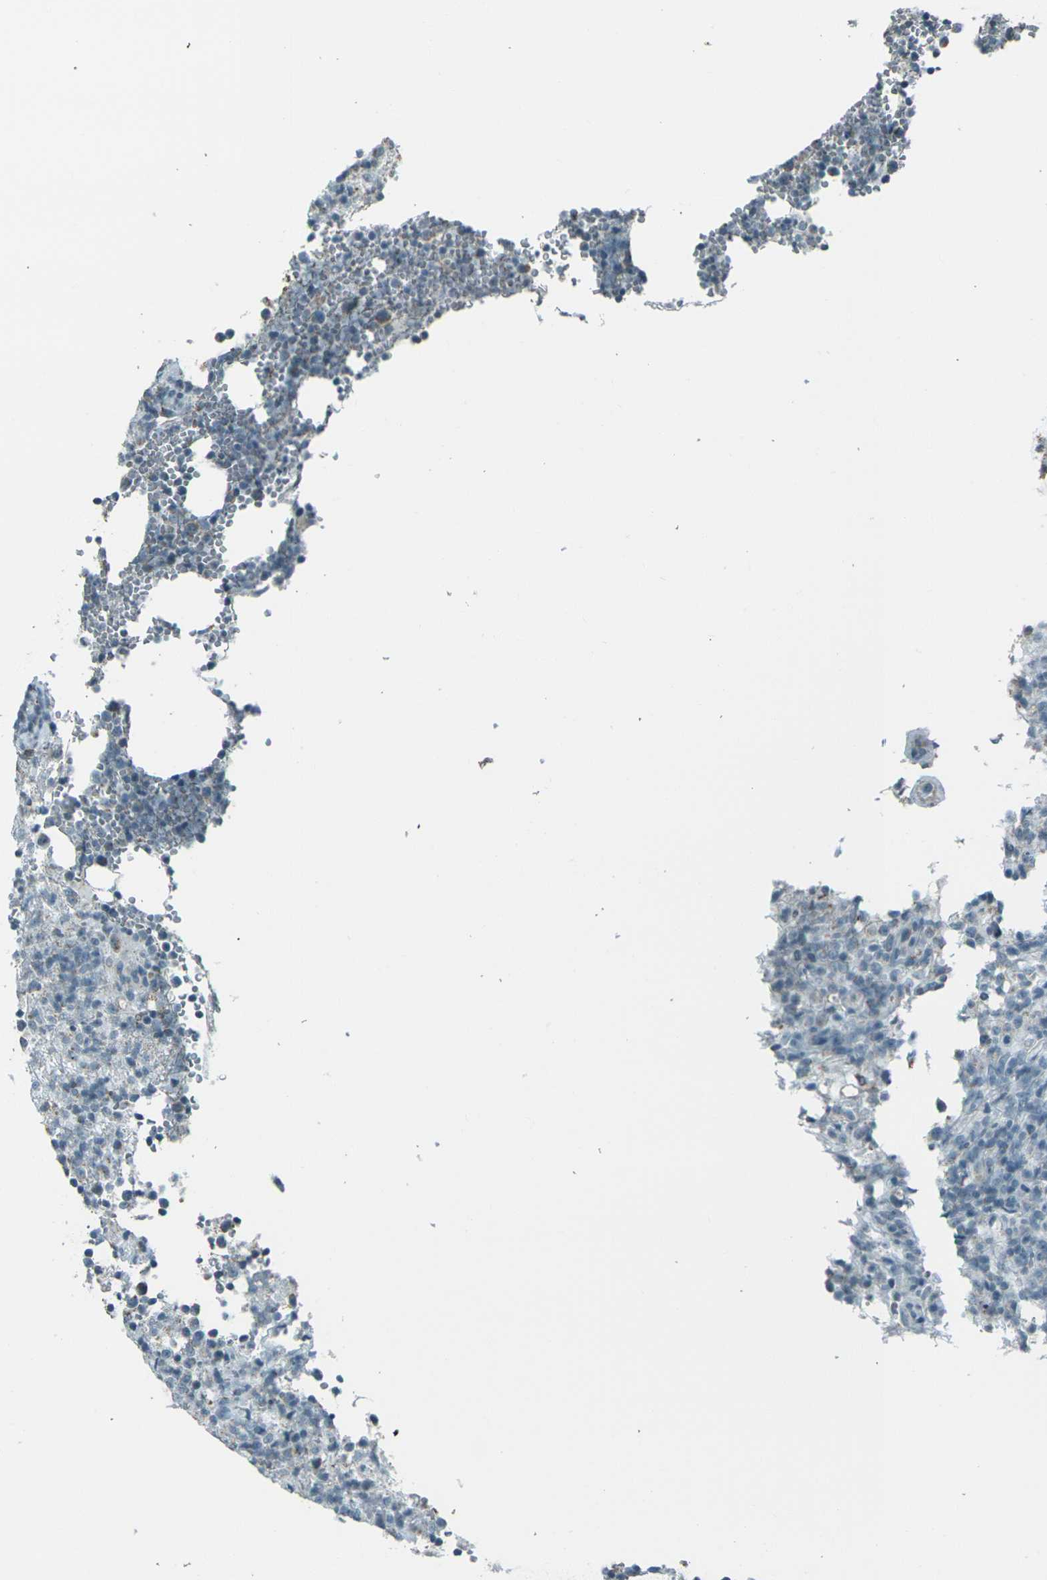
{"staining": {"intensity": "negative", "quantity": "none", "location": "none"}, "tissue": "lymphoma", "cell_type": "Tumor cells", "image_type": "cancer", "snomed": [{"axis": "morphology", "description": "Malignant lymphoma, non-Hodgkin's type, High grade"}, {"axis": "topography", "description": "Lymph node"}], "caption": "Immunohistochemical staining of human high-grade malignant lymphoma, non-Hodgkin's type displays no significant positivity in tumor cells.", "gene": "H2BC1", "patient": {"sex": "female", "age": 76}}